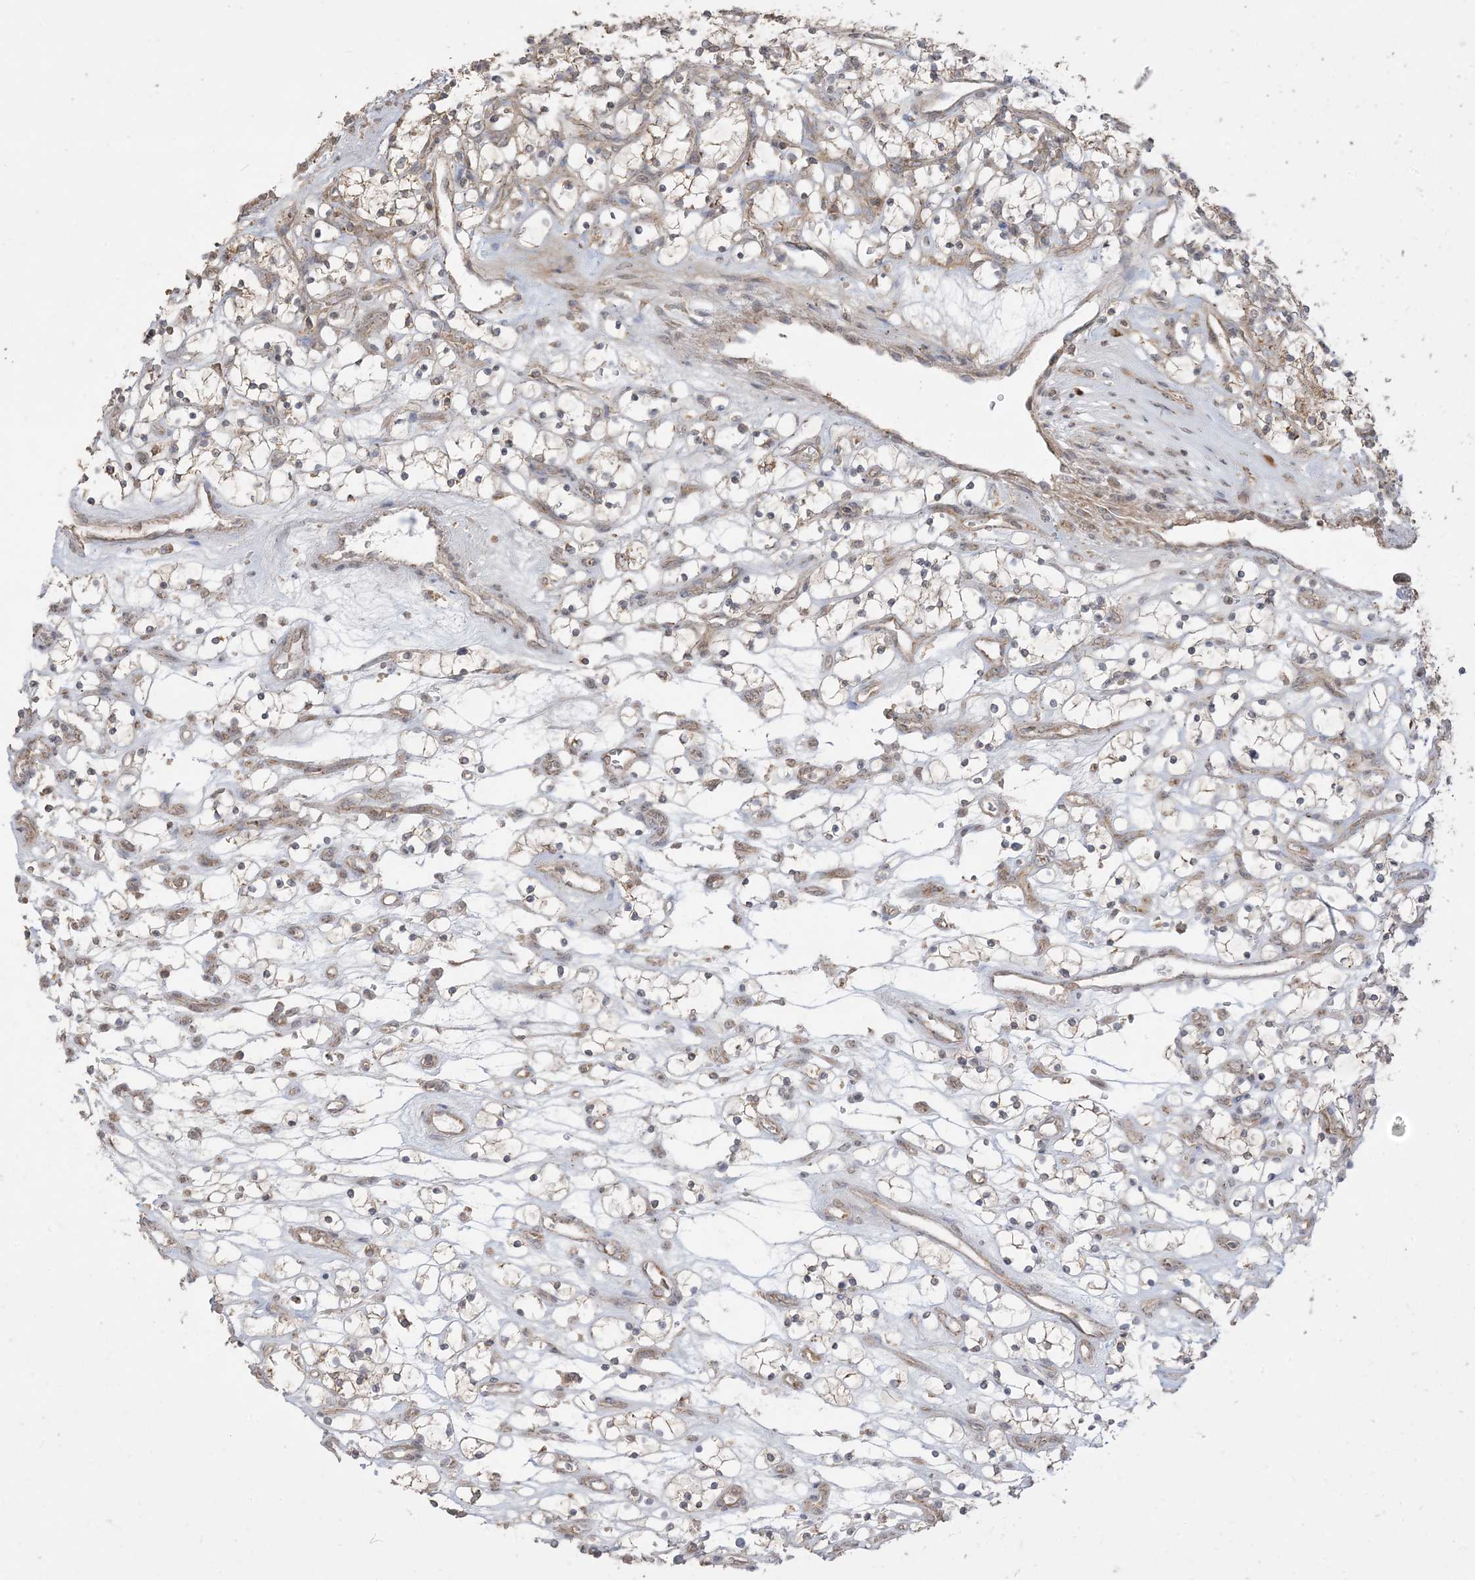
{"staining": {"intensity": "moderate", "quantity": "<25%", "location": "cytoplasmic/membranous"}, "tissue": "renal cancer", "cell_type": "Tumor cells", "image_type": "cancer", "snomed": [{"axis": "morphology", "description": "Adenocarcinoma, NOS"}, {"axis": "topography", "description": "Kidney"}], "caption": "Protein analysis of renal cancer tissue shows moderate cytoplasmic/membranous positivity in about <25% of tumor cells. The staining was performed using DAB, with brown indicating positive protein expression. Nuclei are stained blue with hematoxylin.", "gene": "SIRT3", "patient": {"sex": "female", "age": 69}}